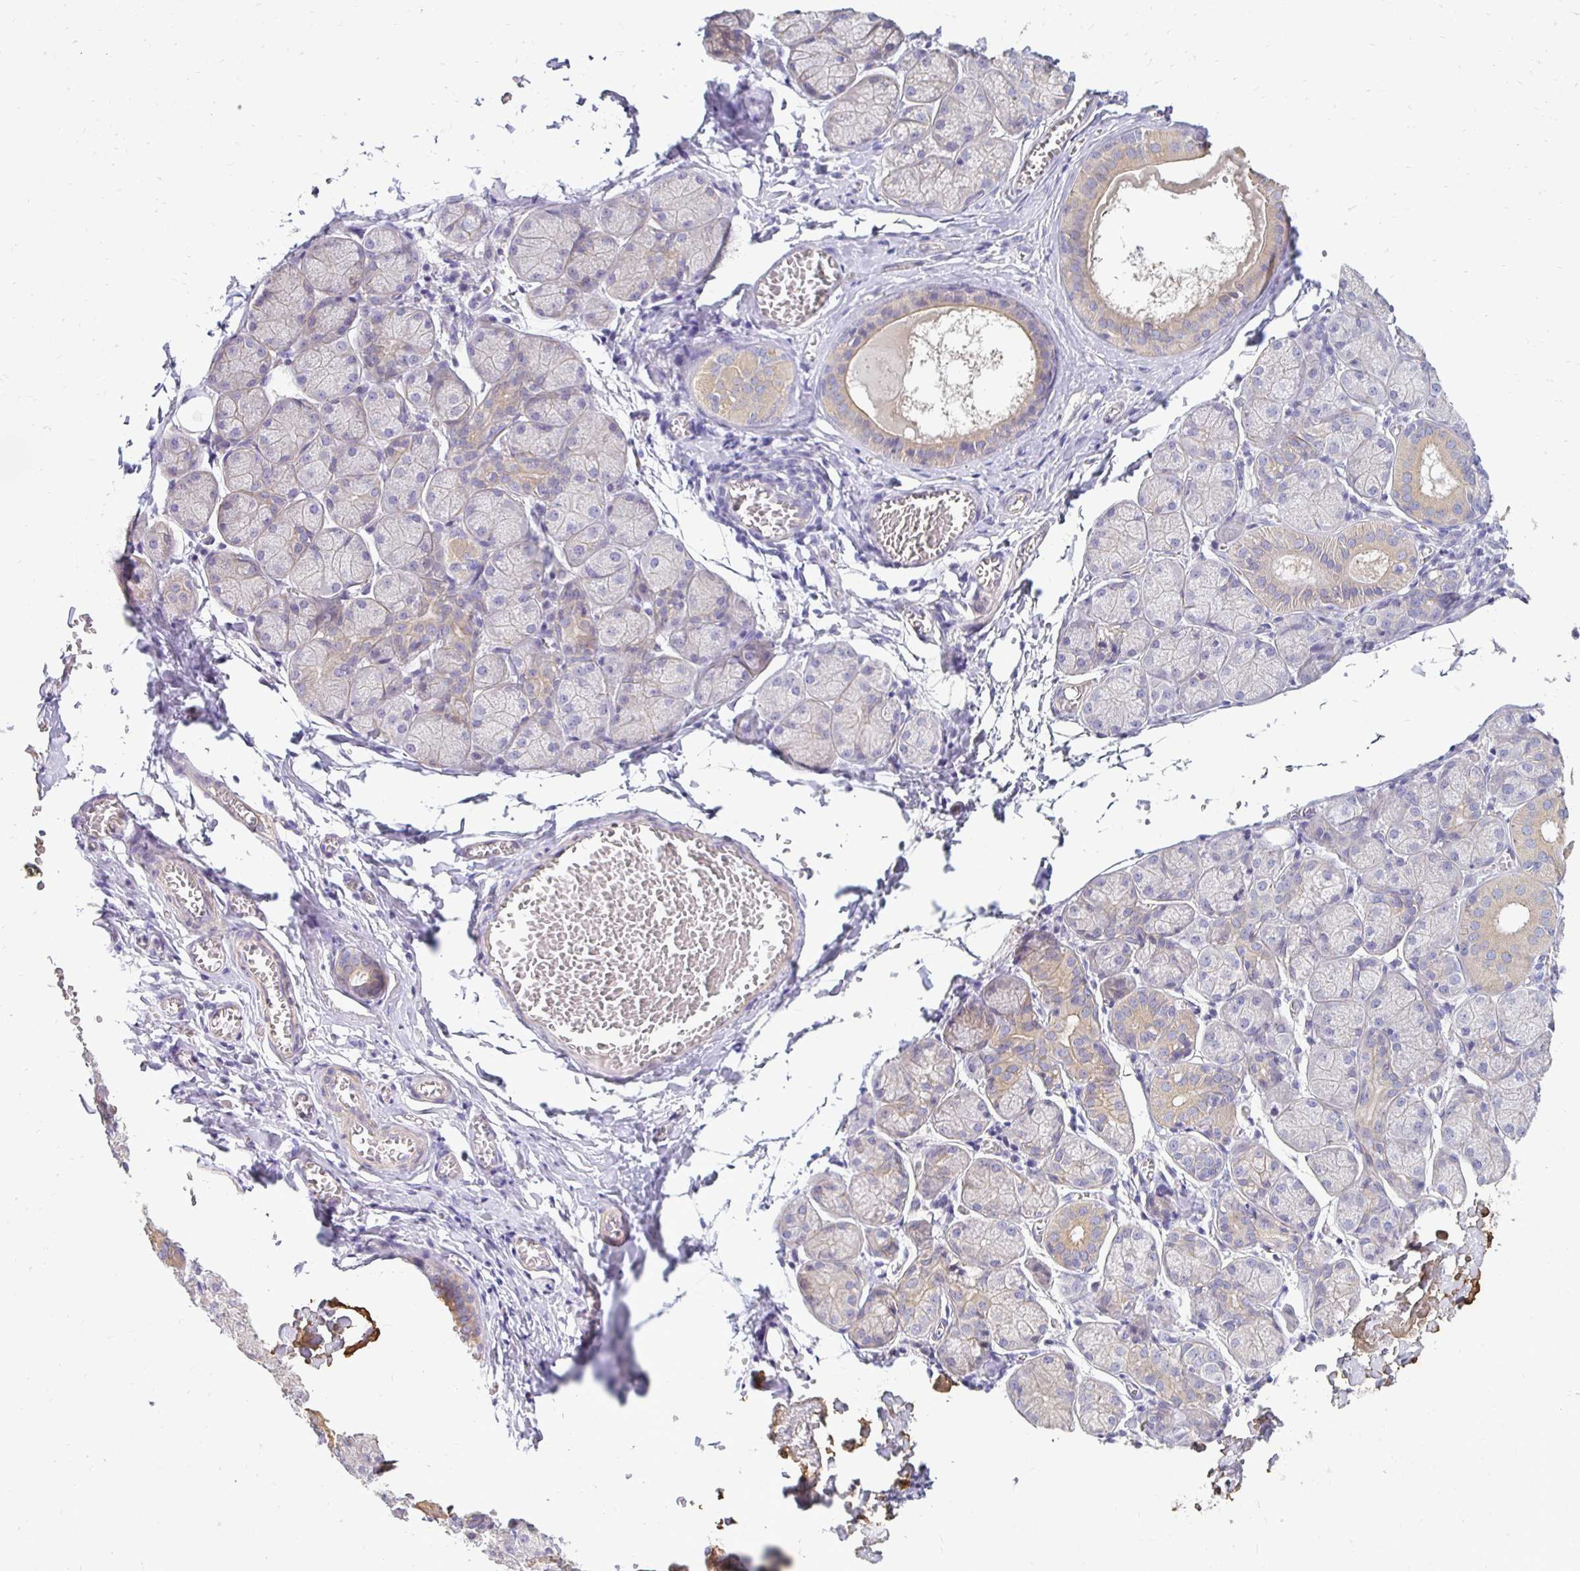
{"staining": {"intensity": "weak", "quantity": "<25%", "location": "cytoplasmic/membranous"}, "tissue": "salivary gland", "cell_type": "Glandular cells", "image_type": "normal", "snomed": [{"axis": "morphology", "description": "Normal tissue, NOS"}, {"axis": "topography", "description": "Salivary gland"}], "caption": "Glandular cells show no significant protein staining in unremarkable salivary gland. (Immunohistochemistry, brightfield microscopy, high magnification).", "gene": "AKAP6", "patient": {"sex": "female", "age": 24}}